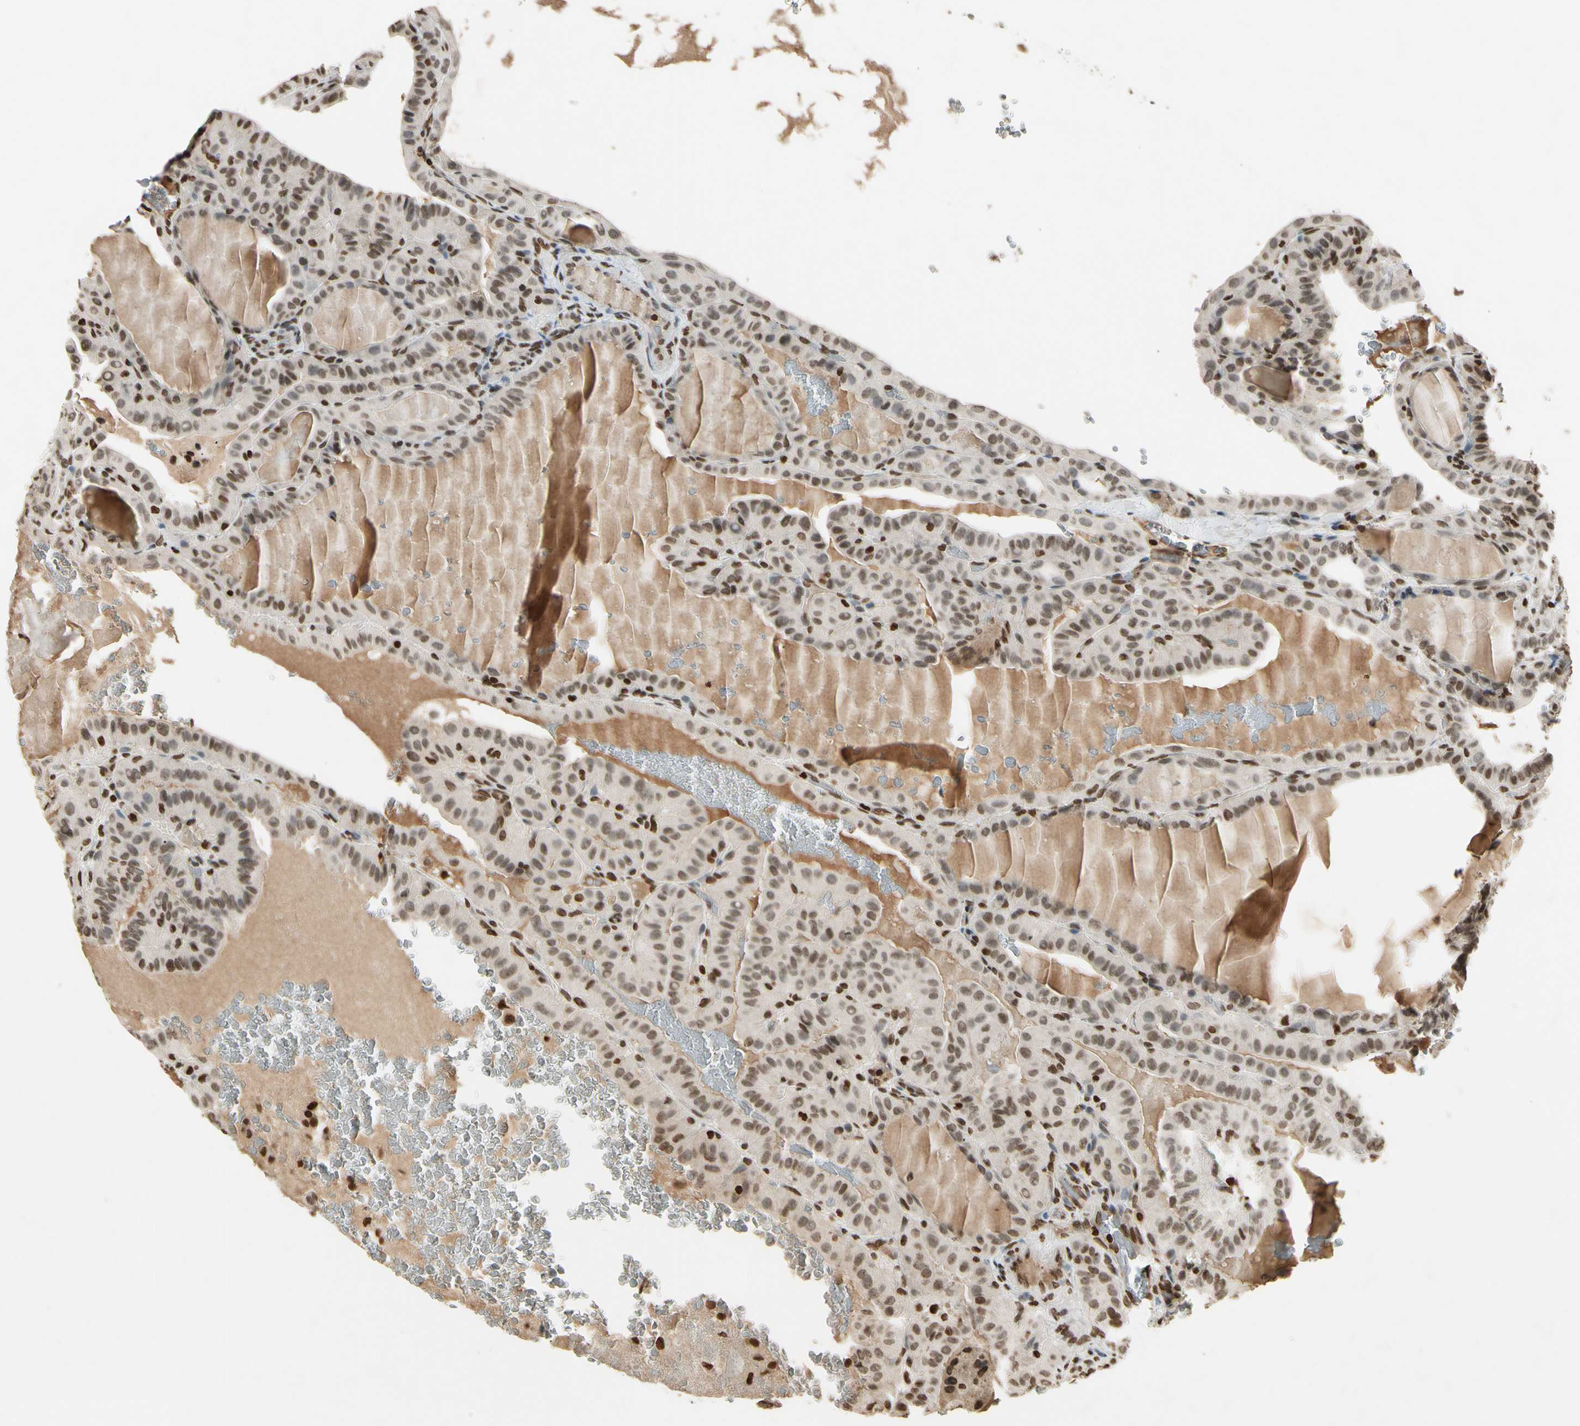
{"staining": {"intensity": "moderate", "quantity": "25%-75%", "location": "nuclear"}, "tissue": "thyroid cancer", "cell_type": "Tumor cells", "image_type": "cancer", "snomed": [{"axis": "morphology", "description": "Papillary adenocarcinoma, NOS"}, {"axis": "topography", "description": "Thyroid gland"}], "caption": "There is medium levels of moderate nuclear expression in tumor cells of thyroid cancer (papillary adenocarcinoma), as demonstrated by immunohistochemical staining (brown color).", "gene": "RORA", "patient": {"sex": "male", "age": 77}}